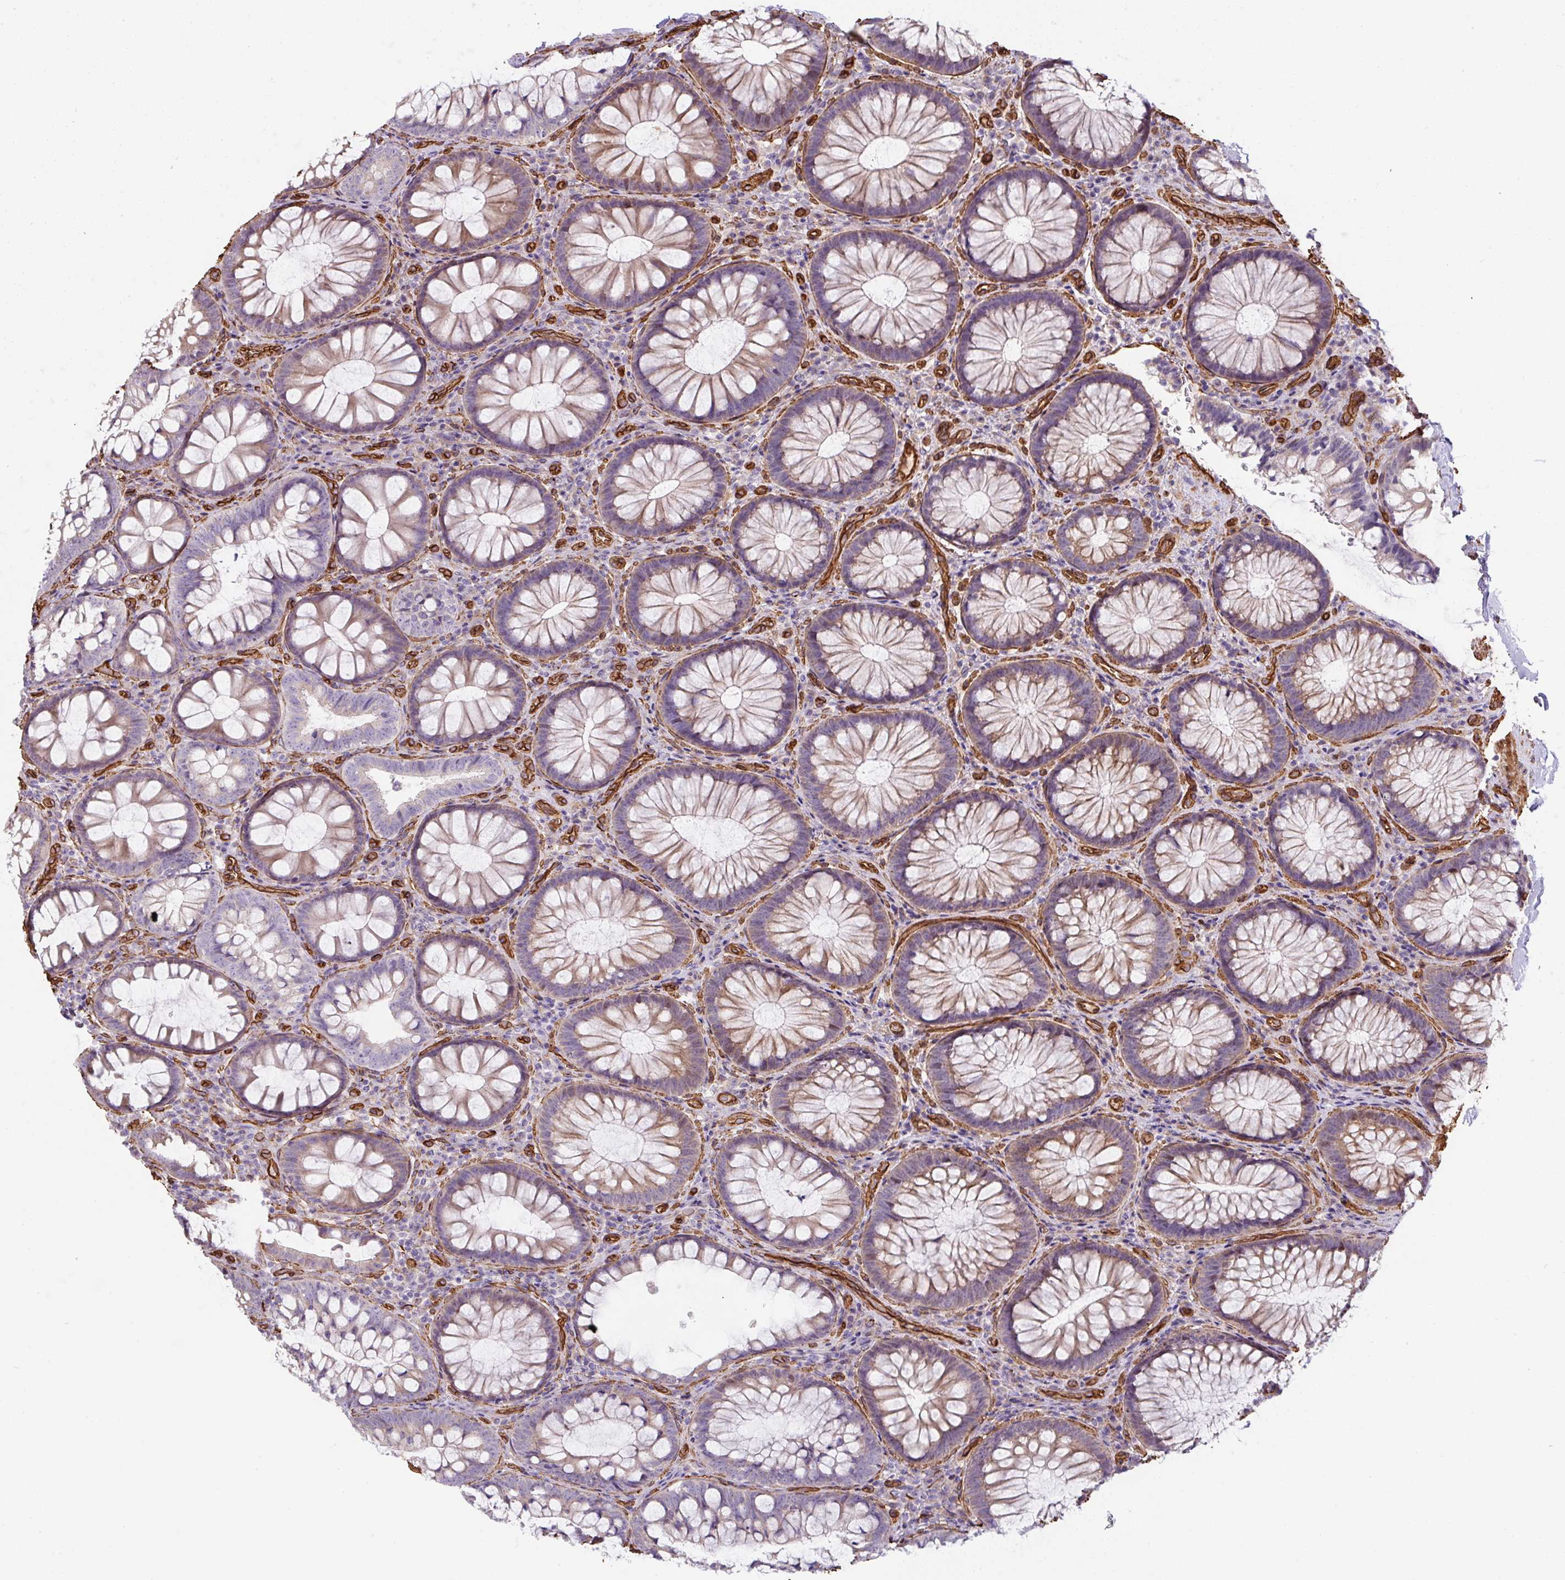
{"staining": {"intensity": "strong", "quantity": ">75%", "location": "cytoplasmic/membranous"}, "tissue": "colon", "cell_type": "Endothelial cells", "image_type": "normal", "snomed": [{"axis": "morphology", "description": "Normal tissue, NOS"}, {"axis": "morphology", "description": "Adenoma, NOS"}, {"axis": "topography", "description": "Soft tissue"}, {"axis": "topography", "description": "Colon"}], "caption": "Immunohistochemistry (DAB) staining of unremarkable colon exhibits strong cytoplasmic/membranous protein staining in approximately >75% of endothelial cells.", "gene": "ANKUB1", "patient": {"sex": "male", "age": 47}}